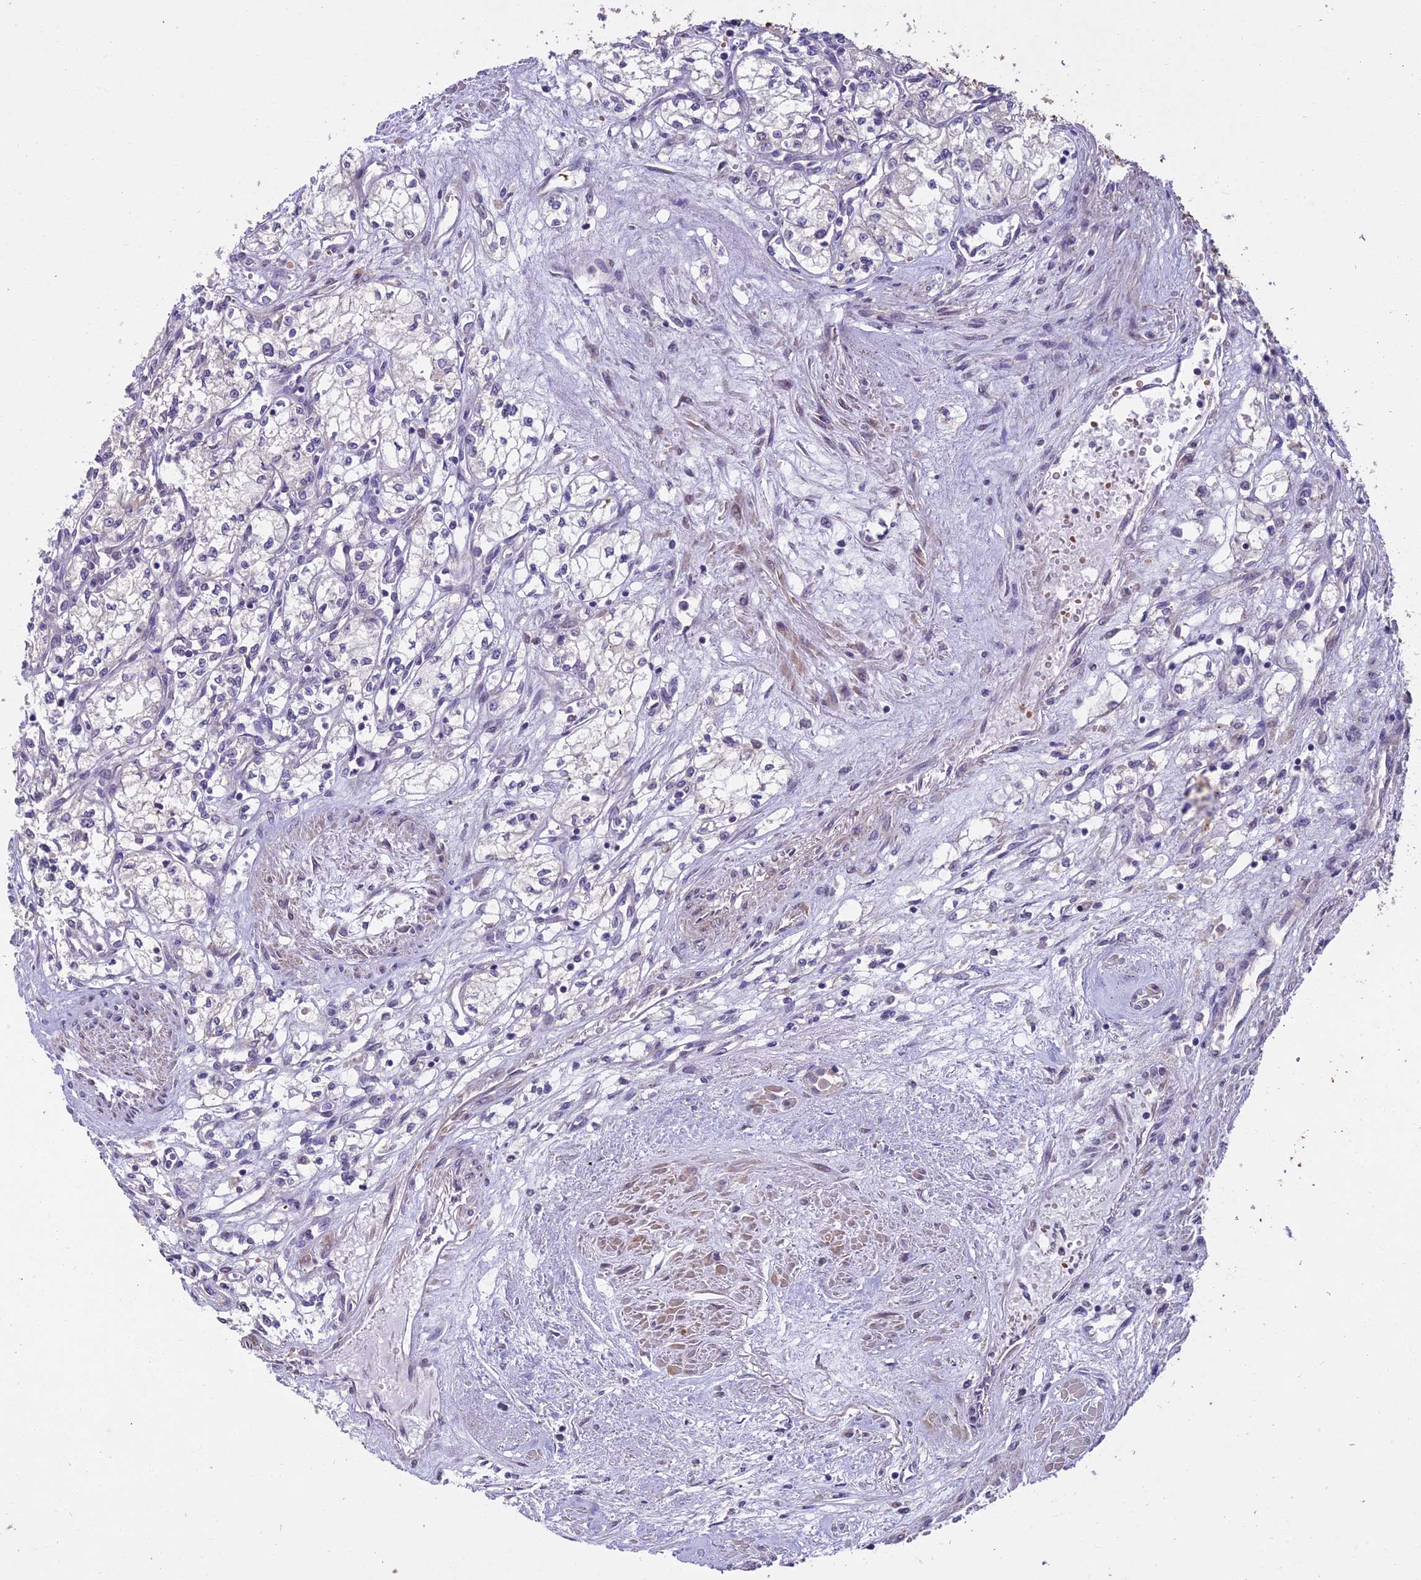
{"staining": {"intensity": "negative", "quantity": "none", "location": "none"}, "tissue": "renal cancer", "cell_type": "Tumor cells", "image_type": "cancer", "snomed": [{"axis": "morphology", "description": "Adenocarcinoma, NOS"}, {"axis": "topography", "description": "Kidney"}], "caption": "DAB immunohistochemical staining of renal adenocarcinoma shows no significant expression in tumor cells.", "gene": "CENPL", "patient": {"sex": "male", "age": 59}}